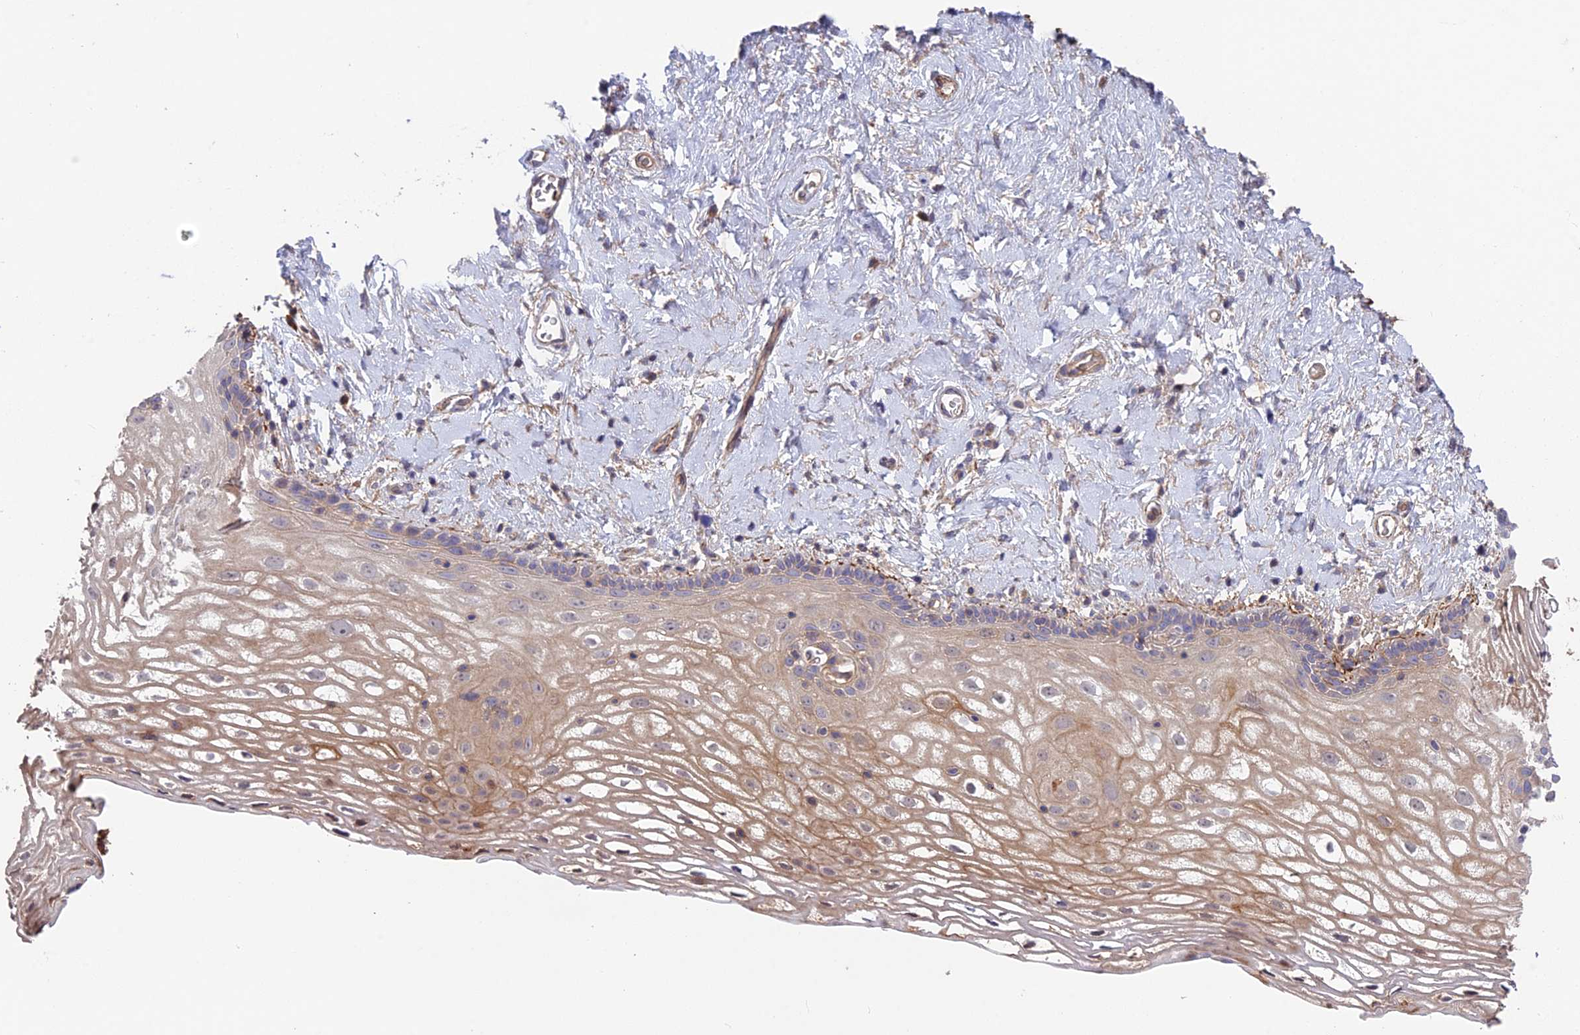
{"staining": {"intensity": "weak", "quantity": "<25%", "location": "cytoplasmic/membranous"}, "tissue": "vagina", "cell_type": "Squamous epithelial cells", "image_type": "normal", "snomed": [{"axis": "morphology", "description": "Normal tissue, NOS"}, {"axis": "morphology", "description": "Adenocarcinoma, NOS"}, {"axis": "topography", "description": "Rectum"}, {"axis": "topography", "description": "Vagina"}], "caption": "Normal vagina was stained to show a protein in brown. There is no significant expression in squamous epithelial cells. (DAB (3,3'-diaminobenzidine) IHC visualized using brightfield microscopy, high magnification).", "gene": "CPNE7", "patient": {"sex": "female", "age": 71}}